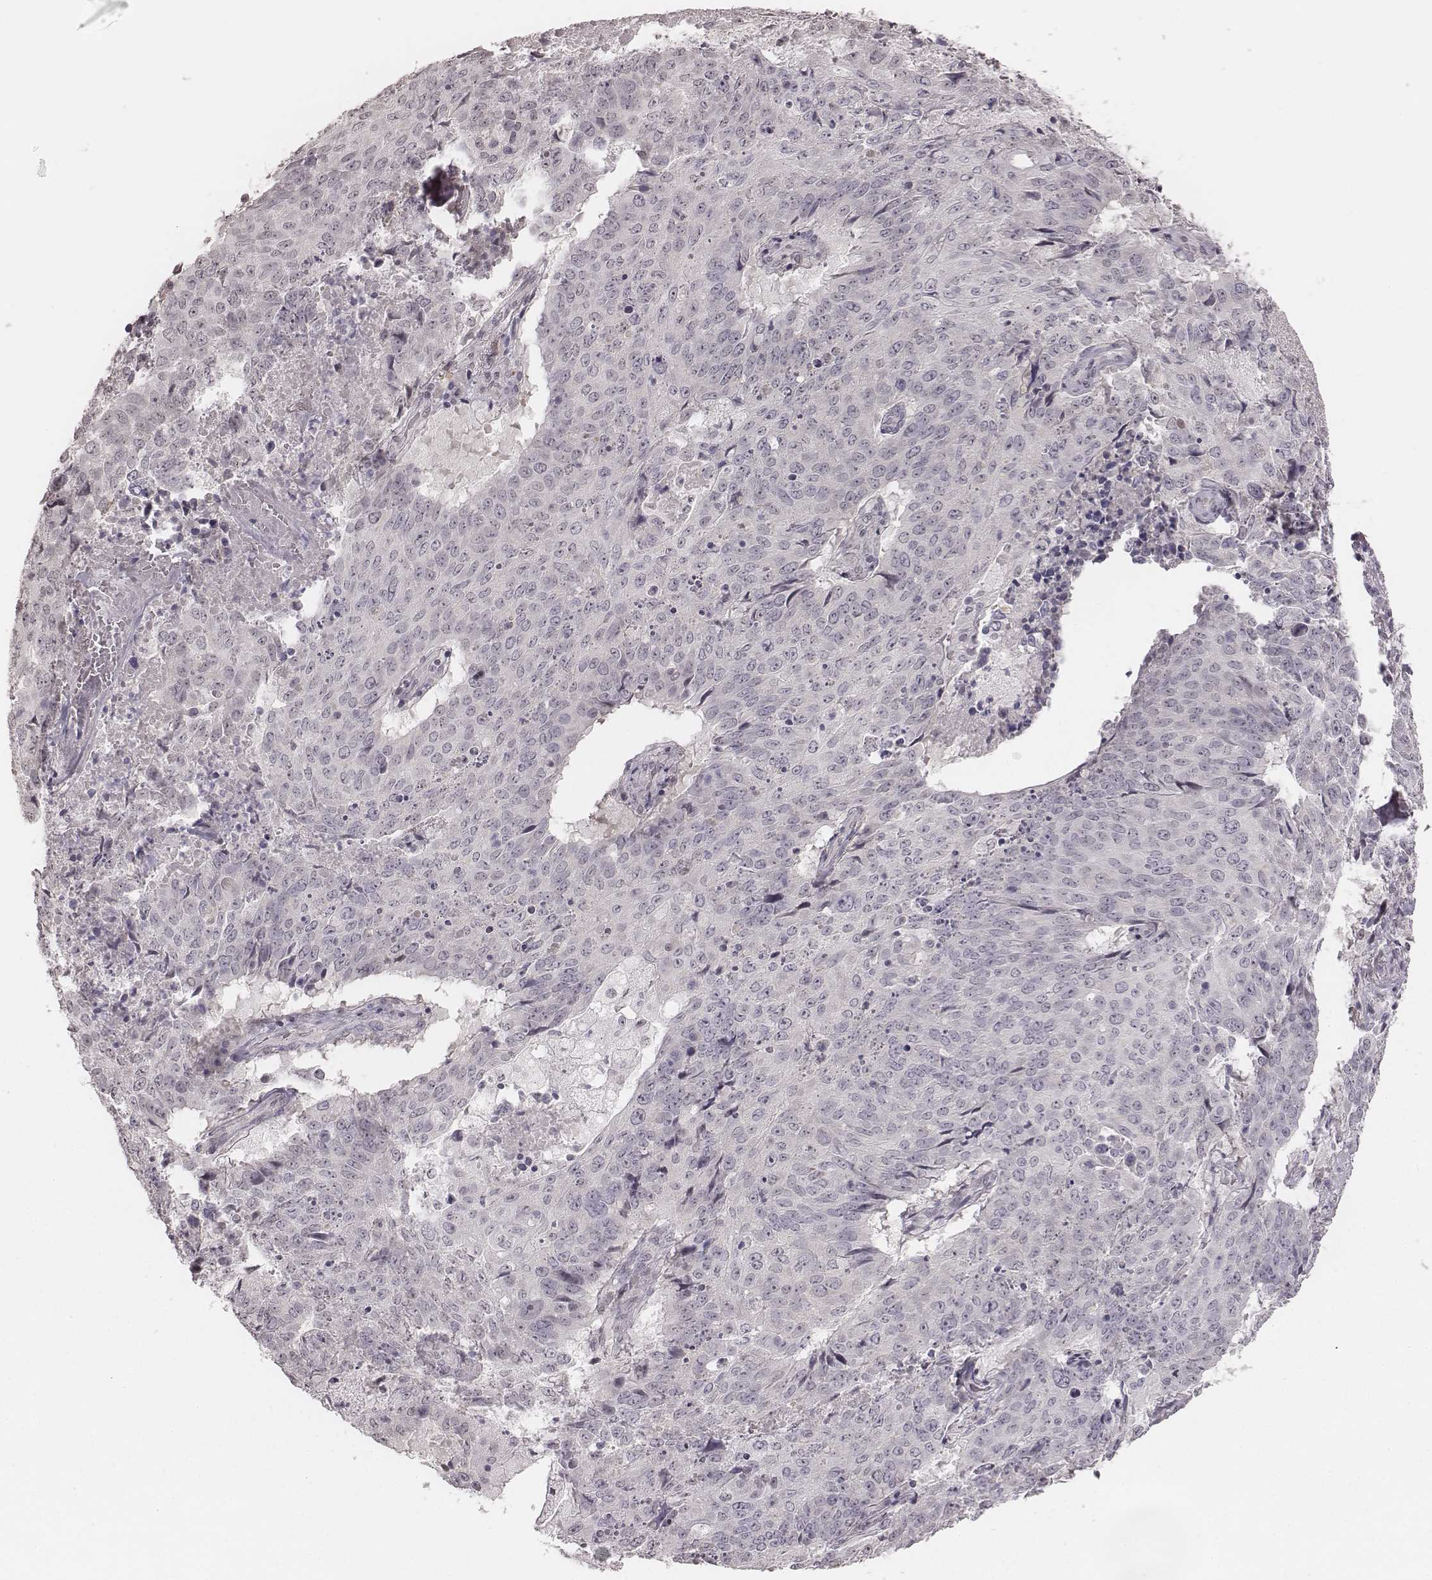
{"staining": {"intensity": "negative", "quantity": "none", "location": "none"}, "tissue": "lung cancer", "cell_type": "Tumor cells", "image_type": "cancer", "snomed": [{"axis": "morphology", "description": "Normal tissue, NOS"}, {"axis": "morphology", "description": "Squamous cell carcinoma, NOS"}, {"axis": "topography", "description": "Bronchus"}, {"axis": "topography", "description": "Lung"}], "caption": "Immunohistochemical staining of lung cancer (squamous cell carcinoma) exhibits no significant staining in tumor cells.", "gene": "RPGRIP1", "patient": {"sex": "male", "age": 64}}